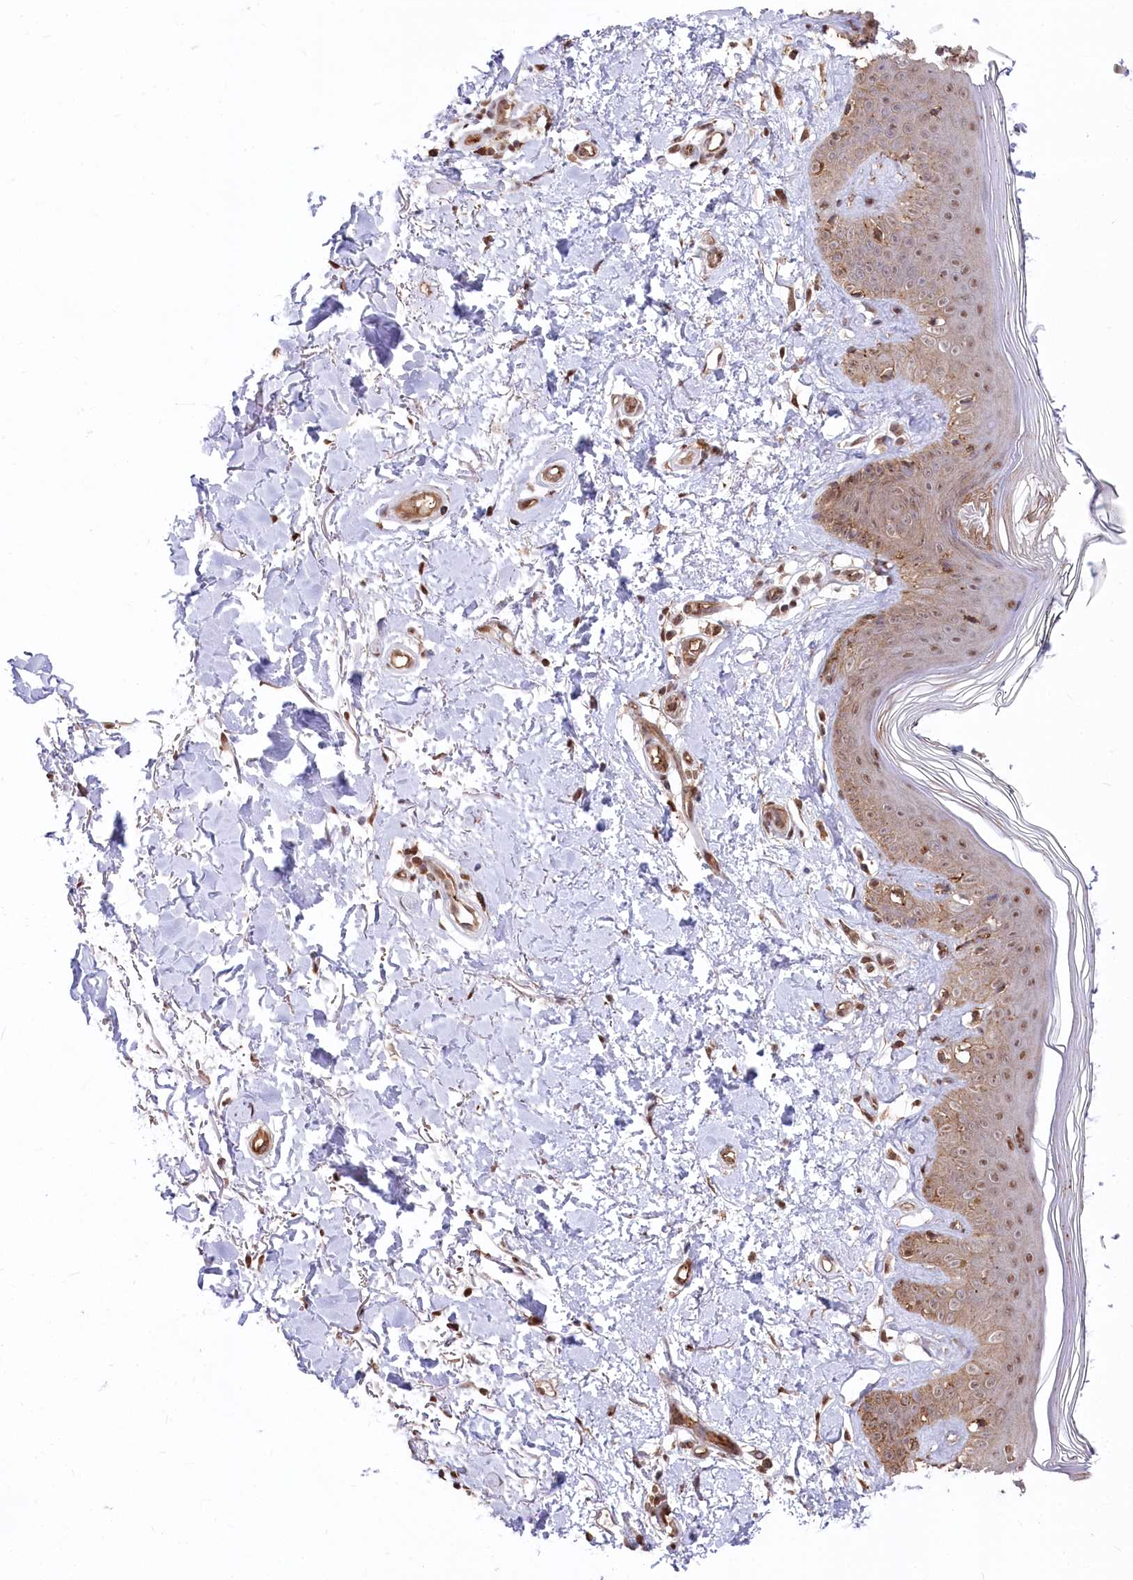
{"staining": {"intensity": "moderate", "quantity": ">75%", "location": "cytoplasmic/membranous,nuclear"}, "tissue": "skin", "cell_type": "Fibroblasts", "image_type": "normal", "snomed": [{"axis": "morphology", "description": "Normal tissue, NOS"}, {"axis": "topography", "description": "Skin"}], "caption": "Fibroblasts show moderate cytoplasmic/membranous,nuclear staining in about >75% of cells in unremarkable skin.", "gene": "PSMA1", "patient": {"sex": "female", "age": 64}}